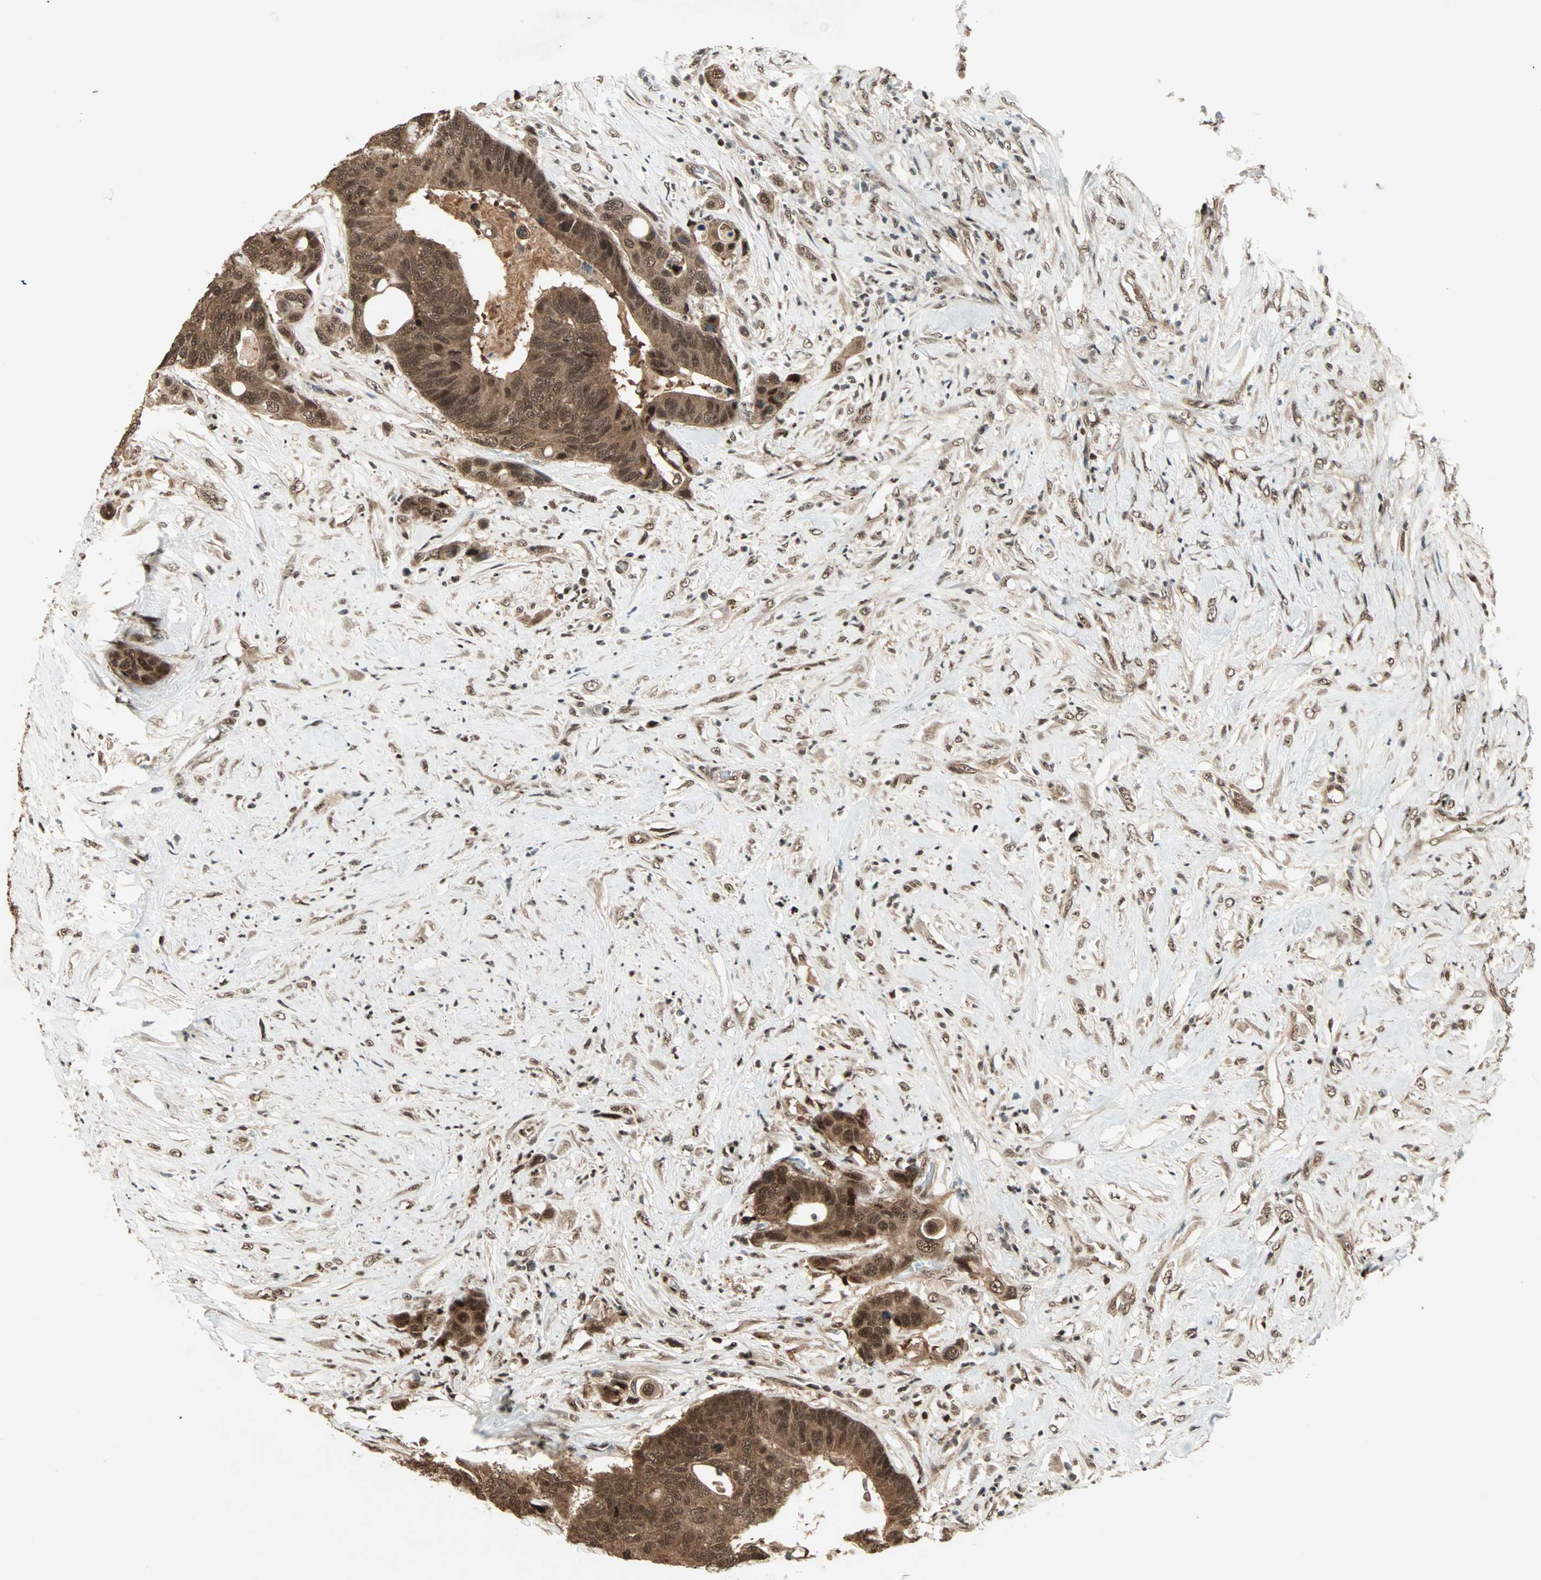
{"staining": {"intensity": "strong", "quantity": ">75%", "location": "cytoplasmic/membranous,nuclear"}, "tissue": "colorectal cancer", "cell_type": "Tumor cells", "image_type": "cancer", "snomed": [{"axis": "morphology", "description": "Adenocarcinoma, NOS"}, {"axis": "topography", "description": "Rectum"}], "caption": "Immunohistochemical staining of human colorectal adenocarcinoma exhibits high levels of strong cytoplasmic/membranous and nuclear positivity in approximately >75% of tumor cells.", "gene": "ZNF44", "patient": {"sex": "male", "age": 55}}